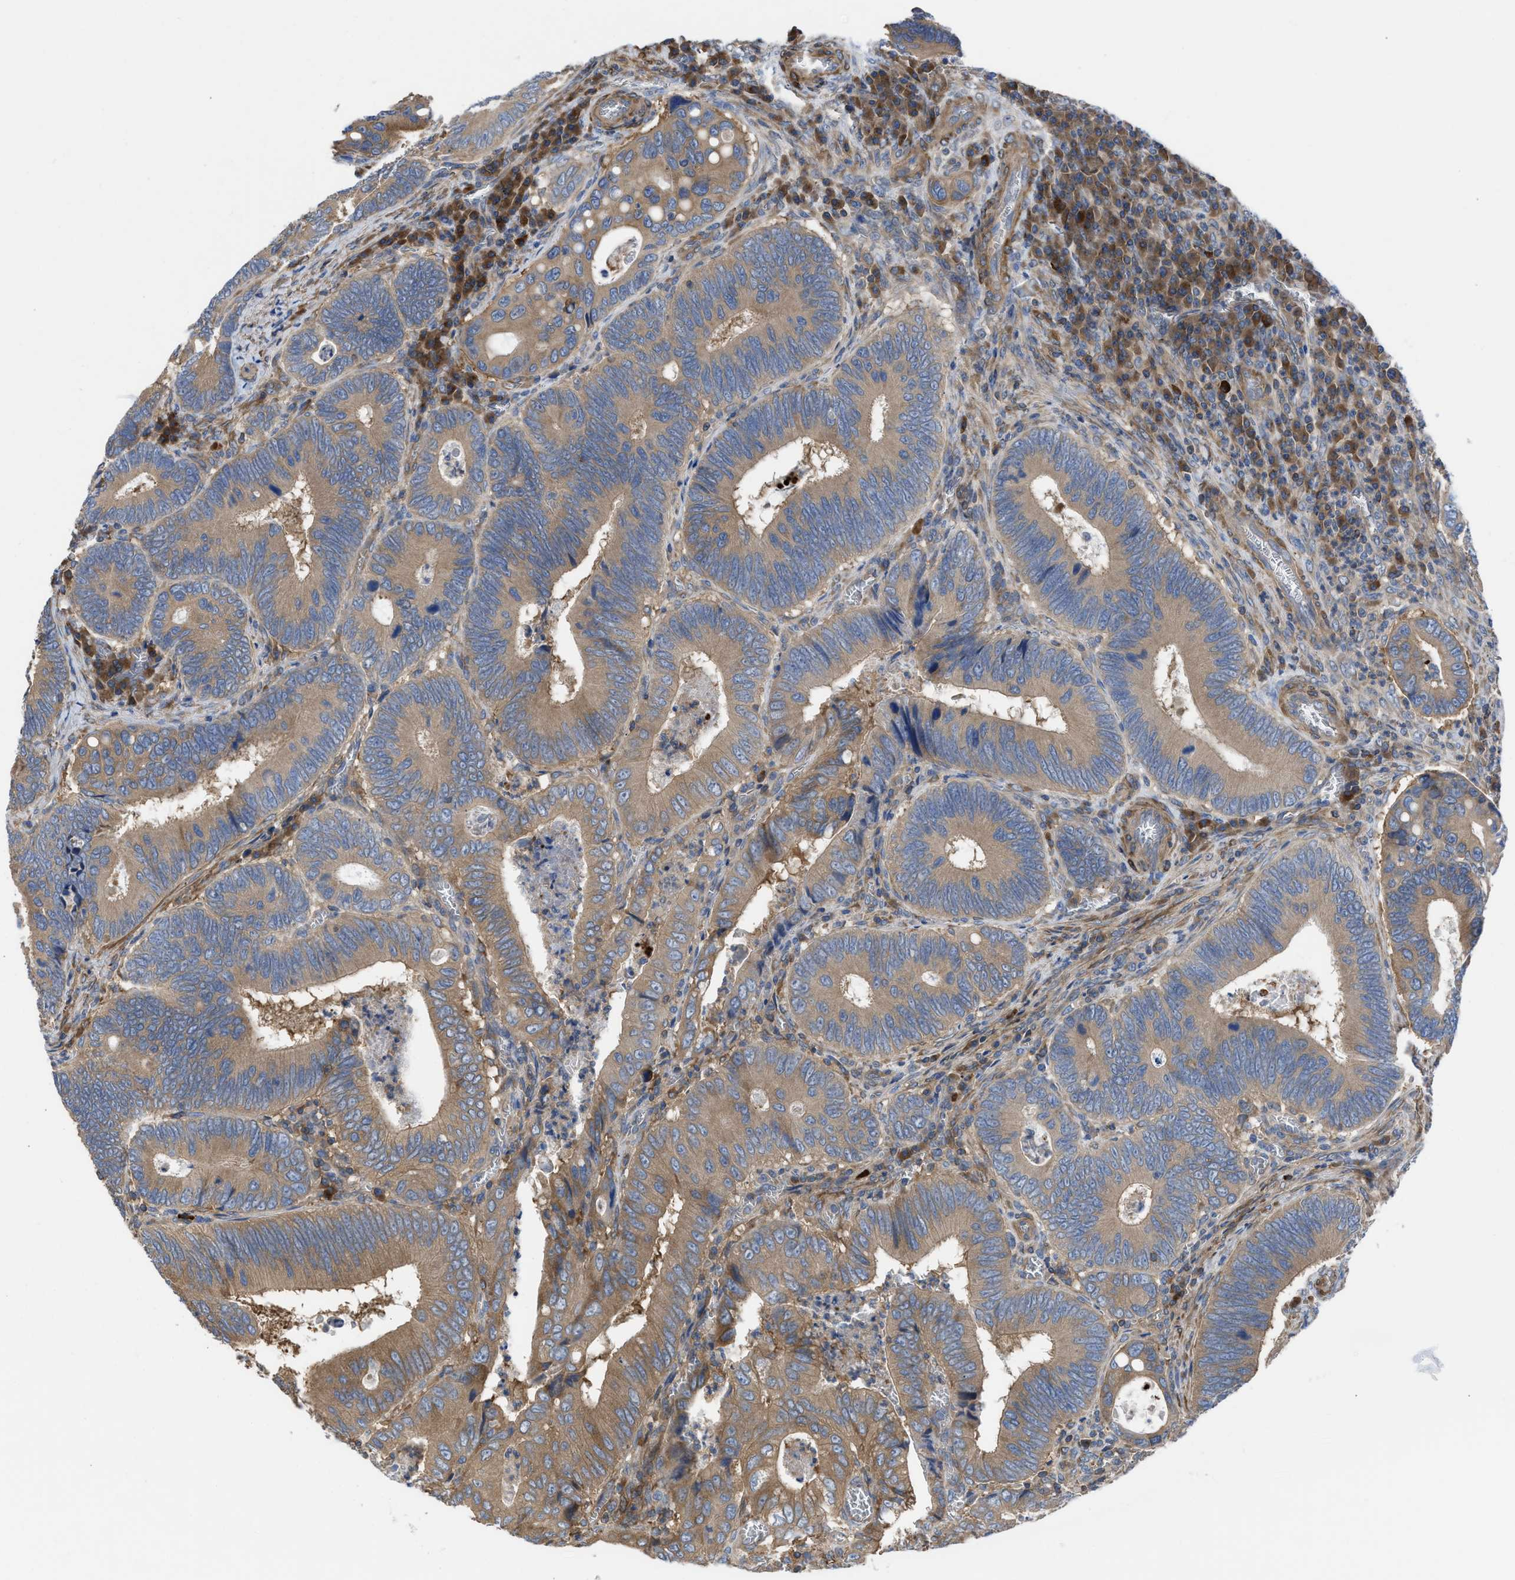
{"staining": {"intensity": "moderate", "quantity": ">75%", "location": "cytoplasmic/membranous"}, "tissue": "colorectal cancer", "cell_type": "Tumor cells", "image_type": "cancer", "snomed": [{"axis": "morphology", "description": "Inflammation, NOS"}, {"axis": "morphology", "description": "Adenocarcinoma, NOS"}, {"axis": "topography", "description": "Colon"}], "caption": "Immunohistochemical staining of human colorectal adenocarcinoma displays medium levels of moderate cytoplasmic/membranous protein expression in approximately >75% of tumor cells. The protein of interest is shown in brown color, while the nuclei are stained blue.", "gene": "CHKB", "patient": {"sex": "male", "age": 72}}